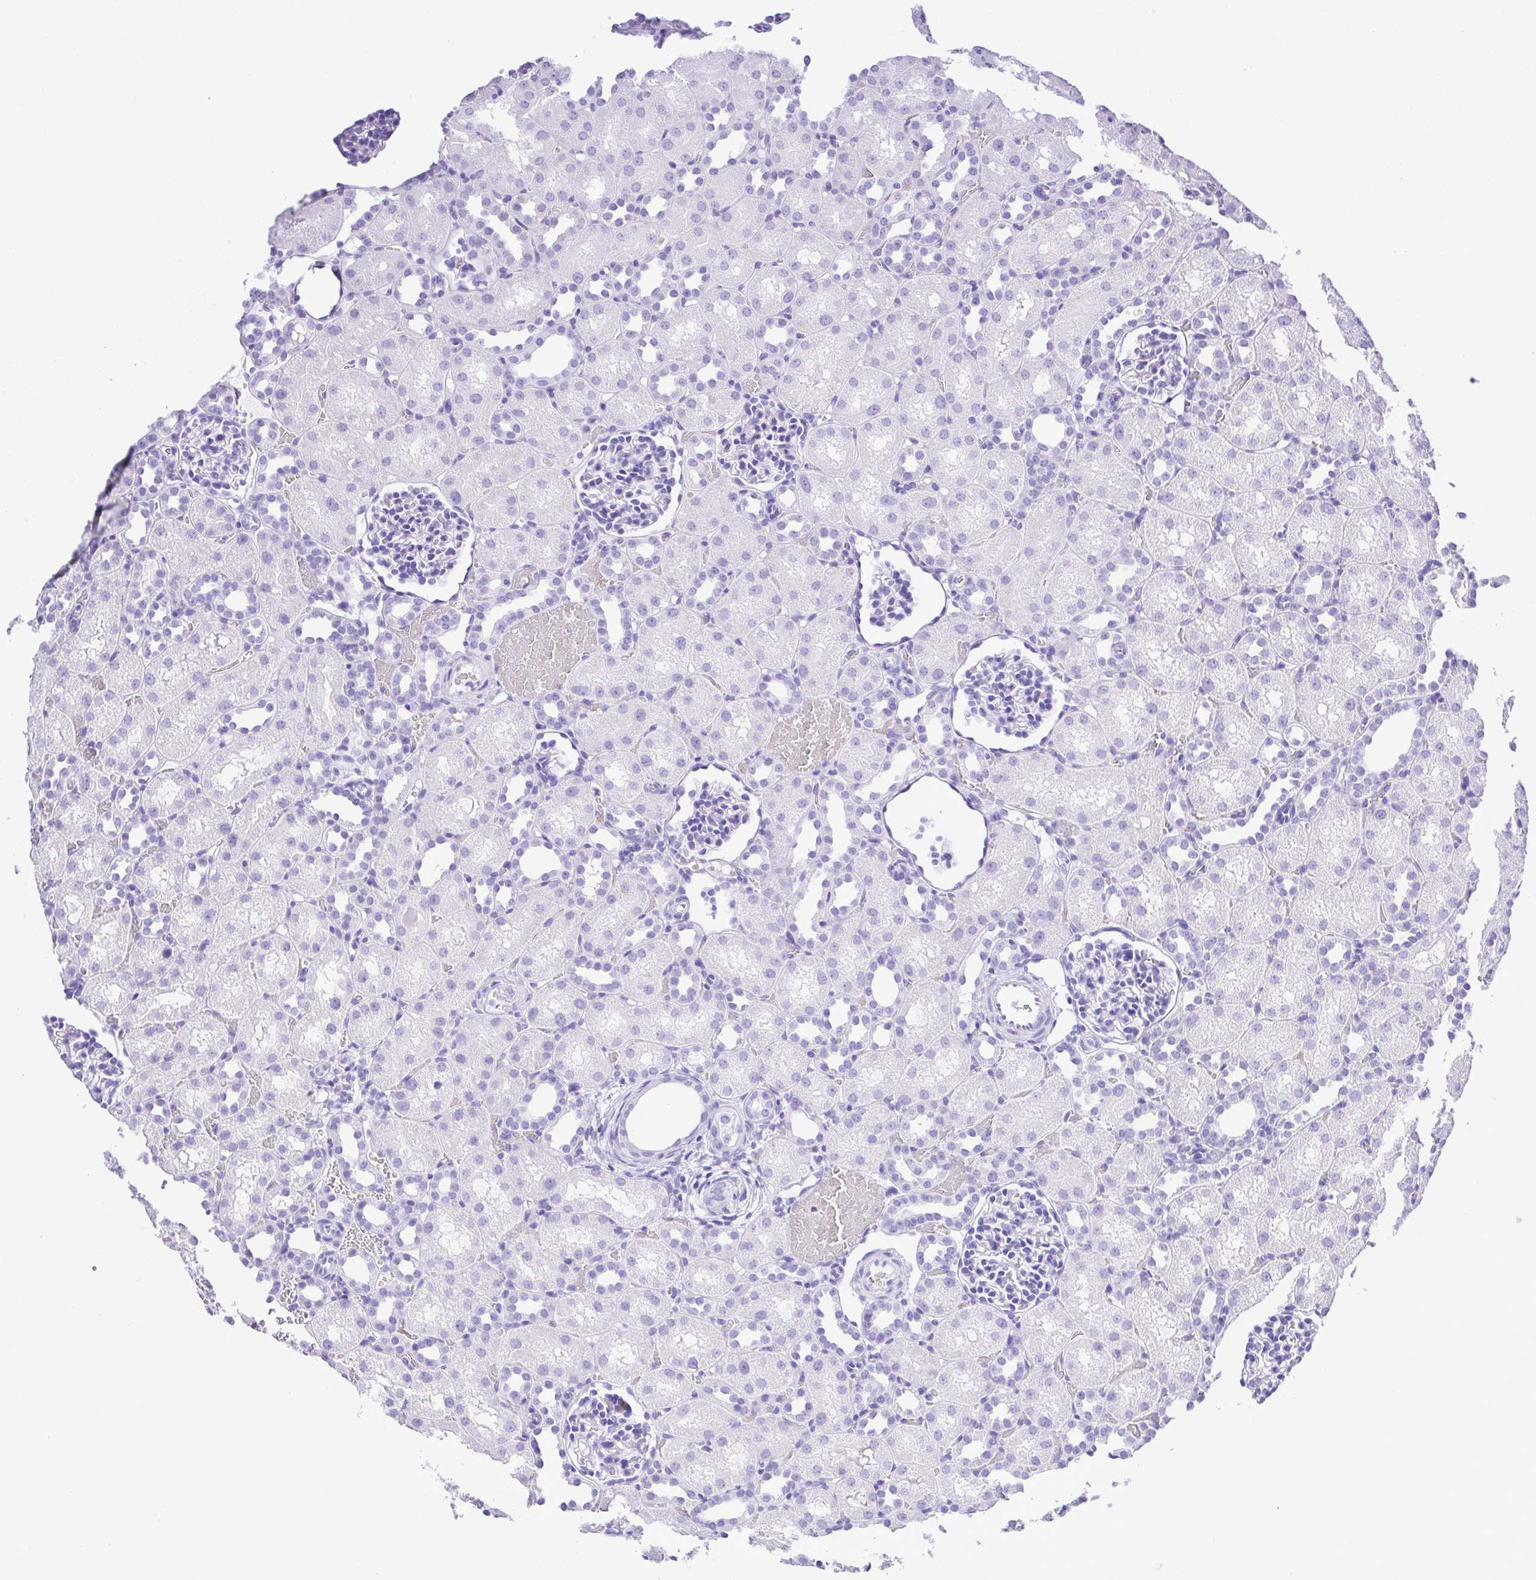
{"staining": {"intensity": "negative", "quantity": "none", "location": "none"}, "tissue": "kidney", "cell_type": "Cells in glomeruli", "image_type": "normal", "snomed": [{"axis": "morphology", "description": "Normal tissue, NOS"}, {"axis": "topography", "description": "Kidney"}], "caption": "Immunohistochemistry (IHC) micrograph of unremarkable kidney: human kidney stained with DAB shows no significant protein staining in cells in glomeruli. The staining was performed using DAB to visualize the protein expression in brown, while the nuclei were stained in blue with hematoxylin (Magnification: 20x).", "gene": "SYT1", "patient": {"sex": "male", "age": 1}}